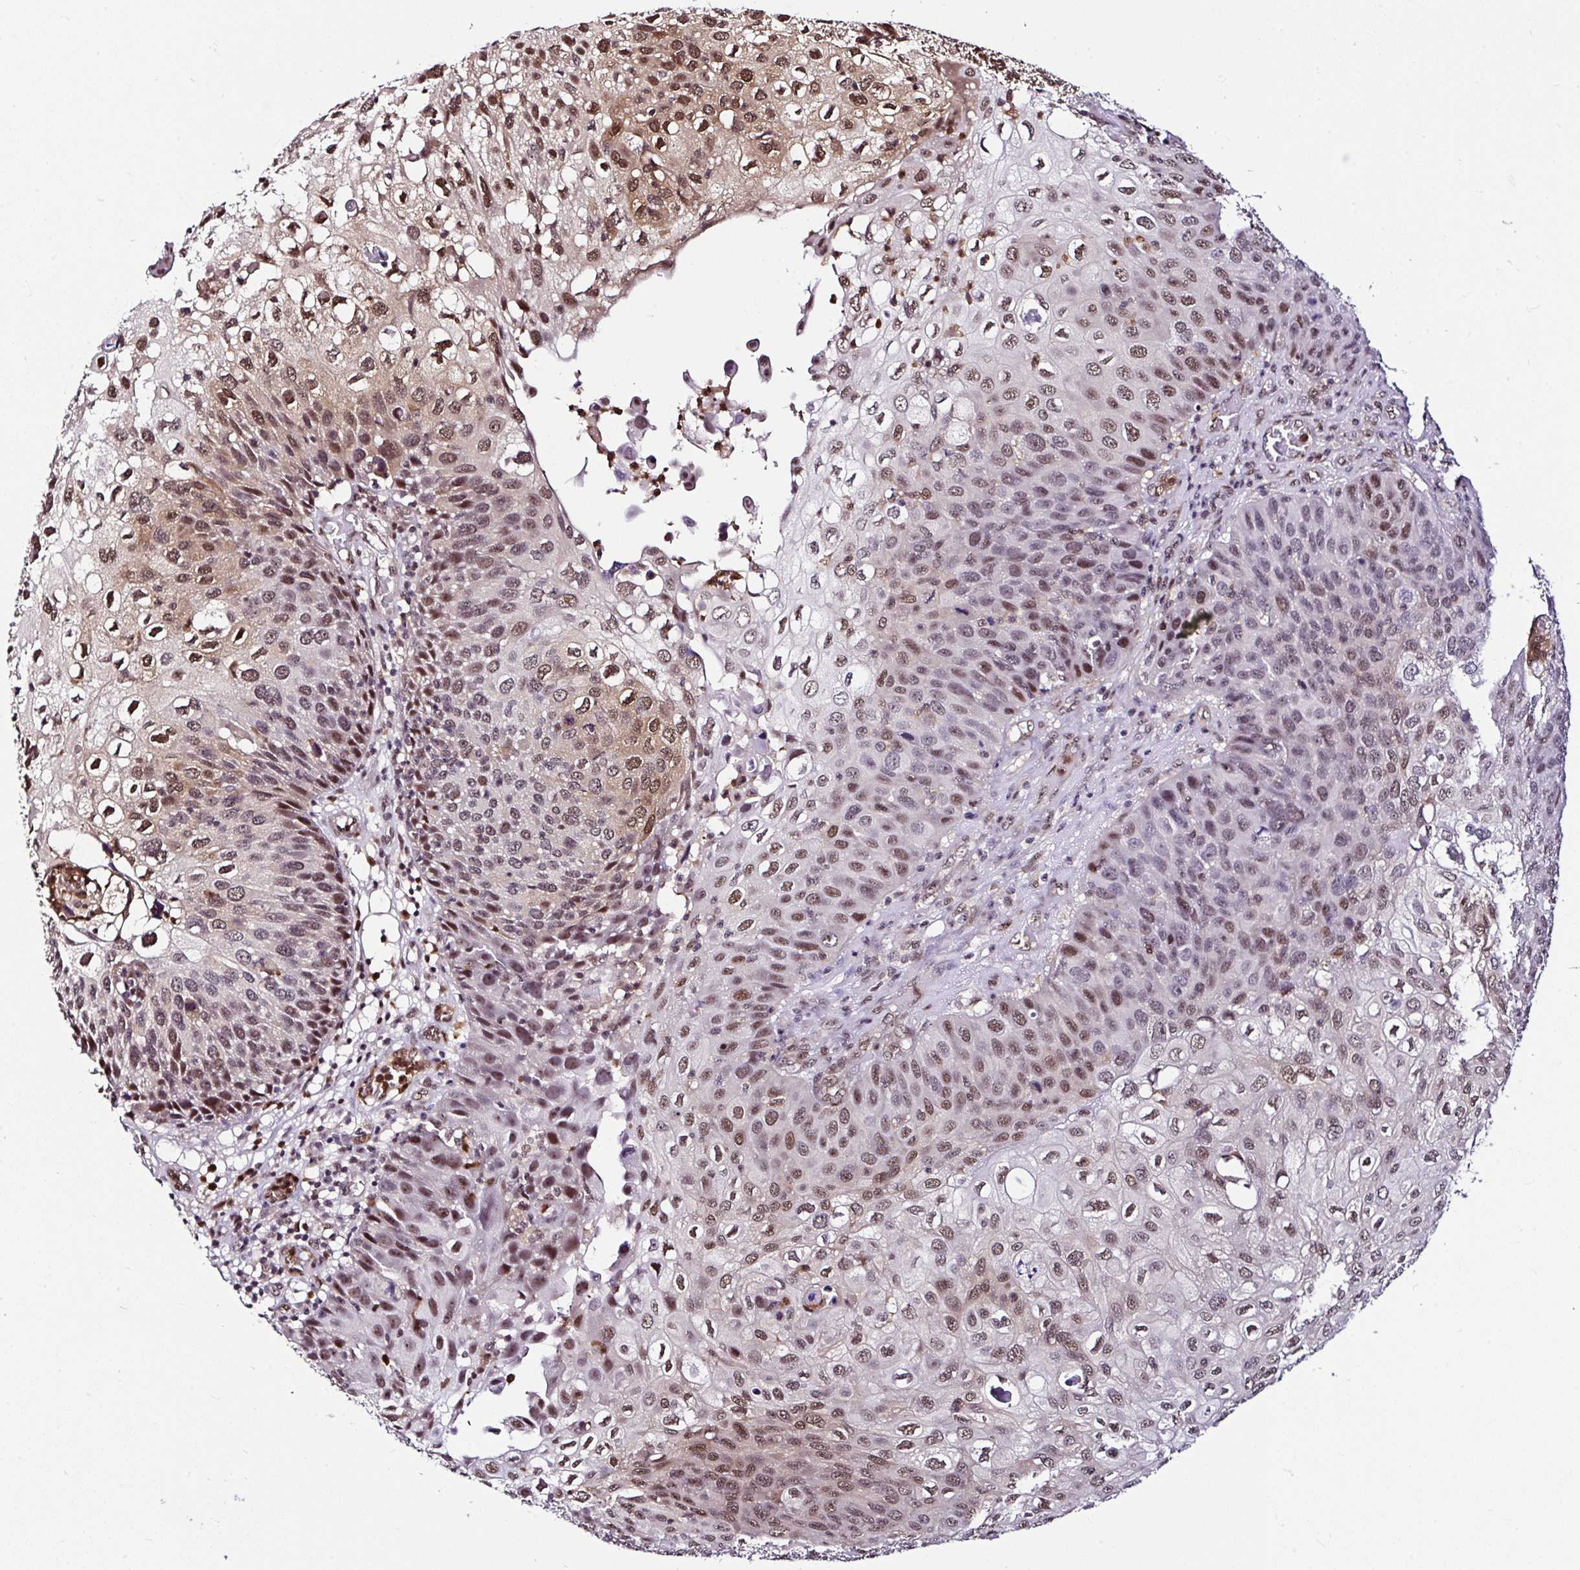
{"staining": {"intensity": "moderate", "quantity": ">75%", "location": "nuclear"}, "tissue": "skin cancer", "cell_type": "Tumor cells", "image_type": "cancer", "snomed": [{"axis": "morphology", "description": "Squamous cell carcinoma, NOS"}, {"axis": "topography", "description": "Skin"}], "caption": "Skin squamous cell carcinoma stained with a brown dye exhibits moderate nuclear positive staining in approximately >75% of tumor cells.", "gene": "PIN4", "patient": {"sex": "male", "age": 87}}